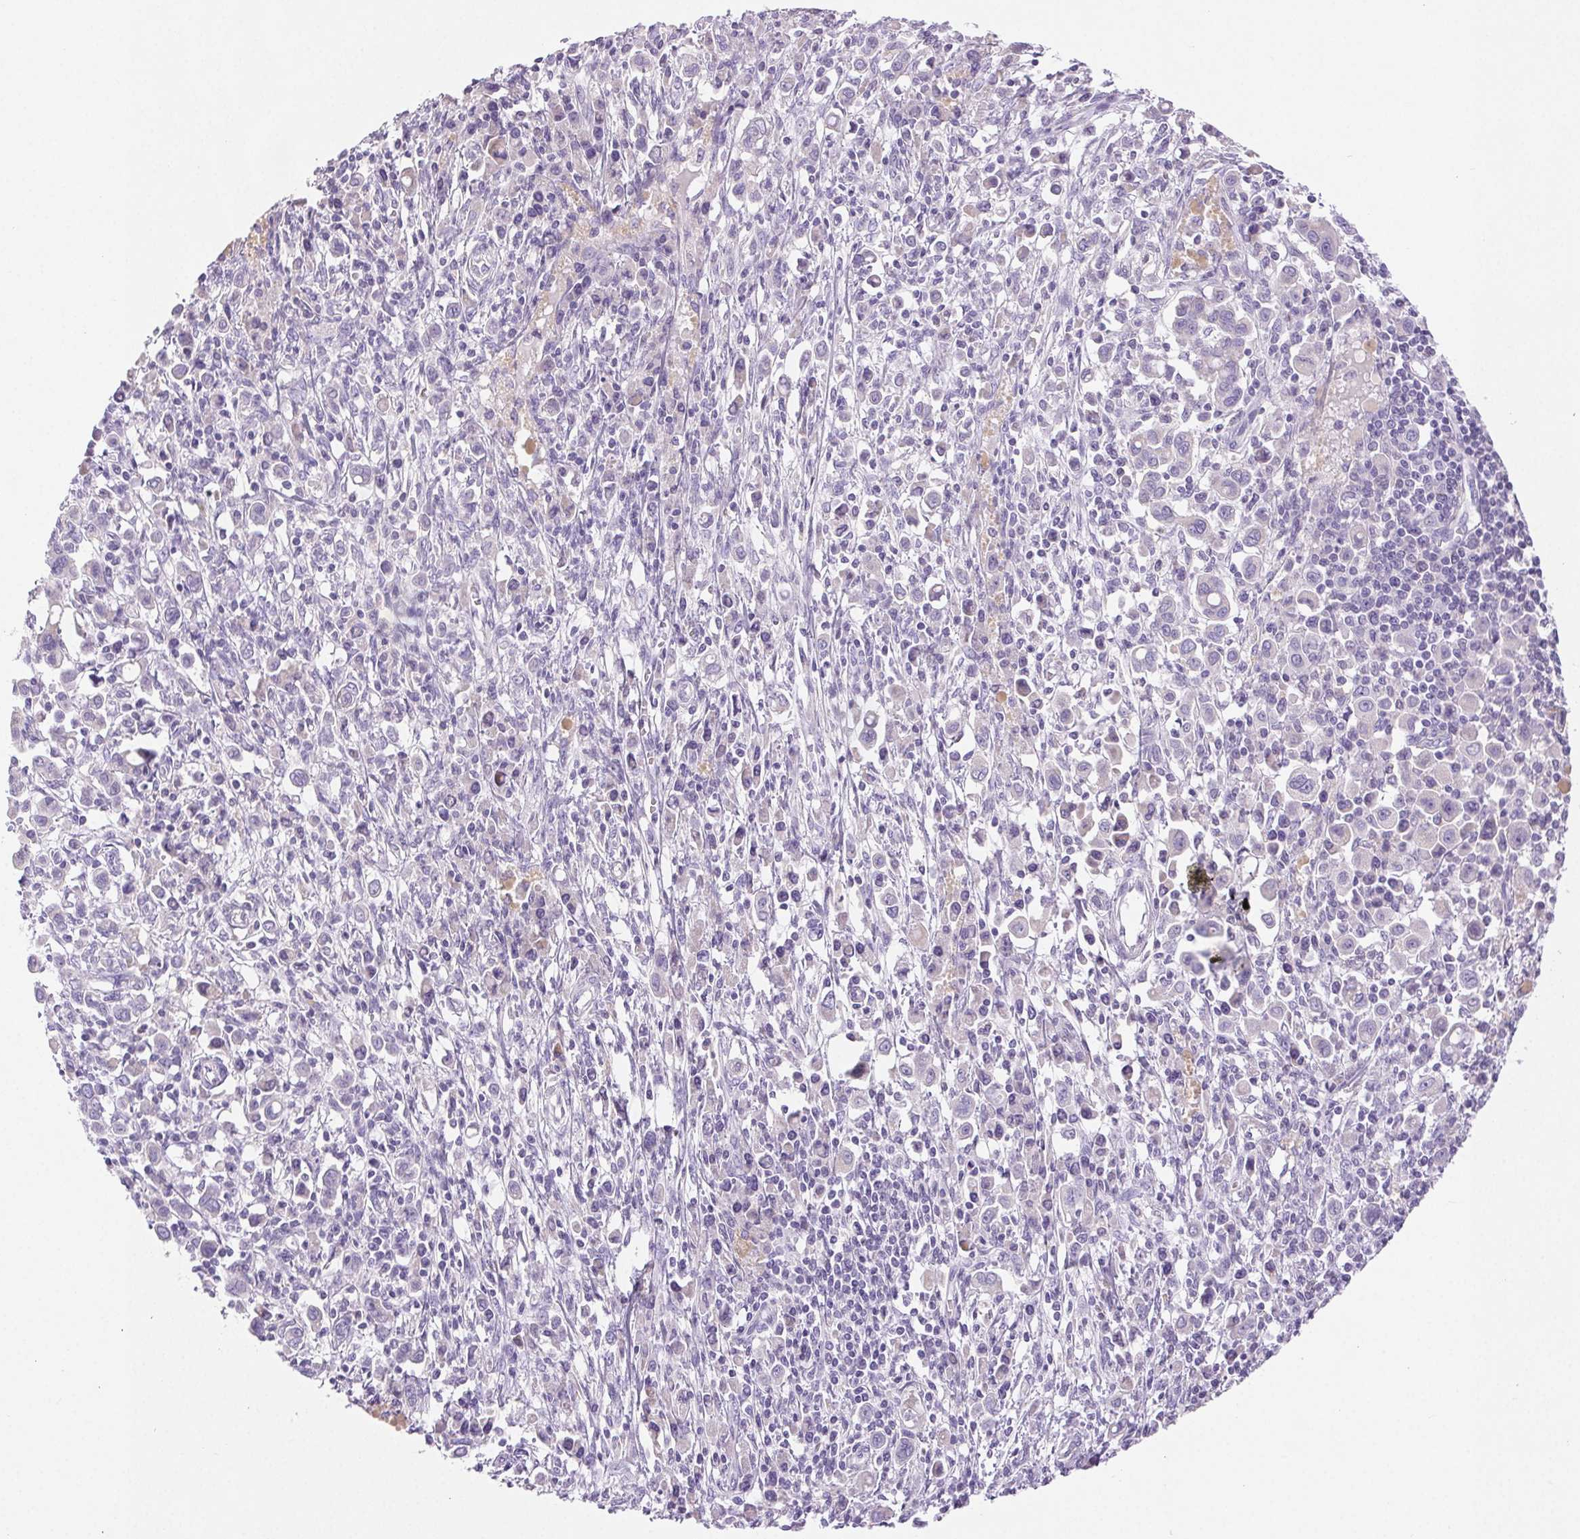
{"staining": {"intensity": "negative", "quantity": "none", "location": "none"}, "tissue": "stomach cancer", "cell_type": "Tumor cells", "image_type": "cancer", "snomed": [{"axis": "morphology", "description": "Adenocarcinoma, NOS"}, {"axis": "topography", "description": "Stomach, upper"}], "caption": "A micrograph of human stomach adenocarcinoma is negative for staining in tumor cells.", "gene": "ARHGAP11B", "patient": {"sex": "male", "age": 75}}